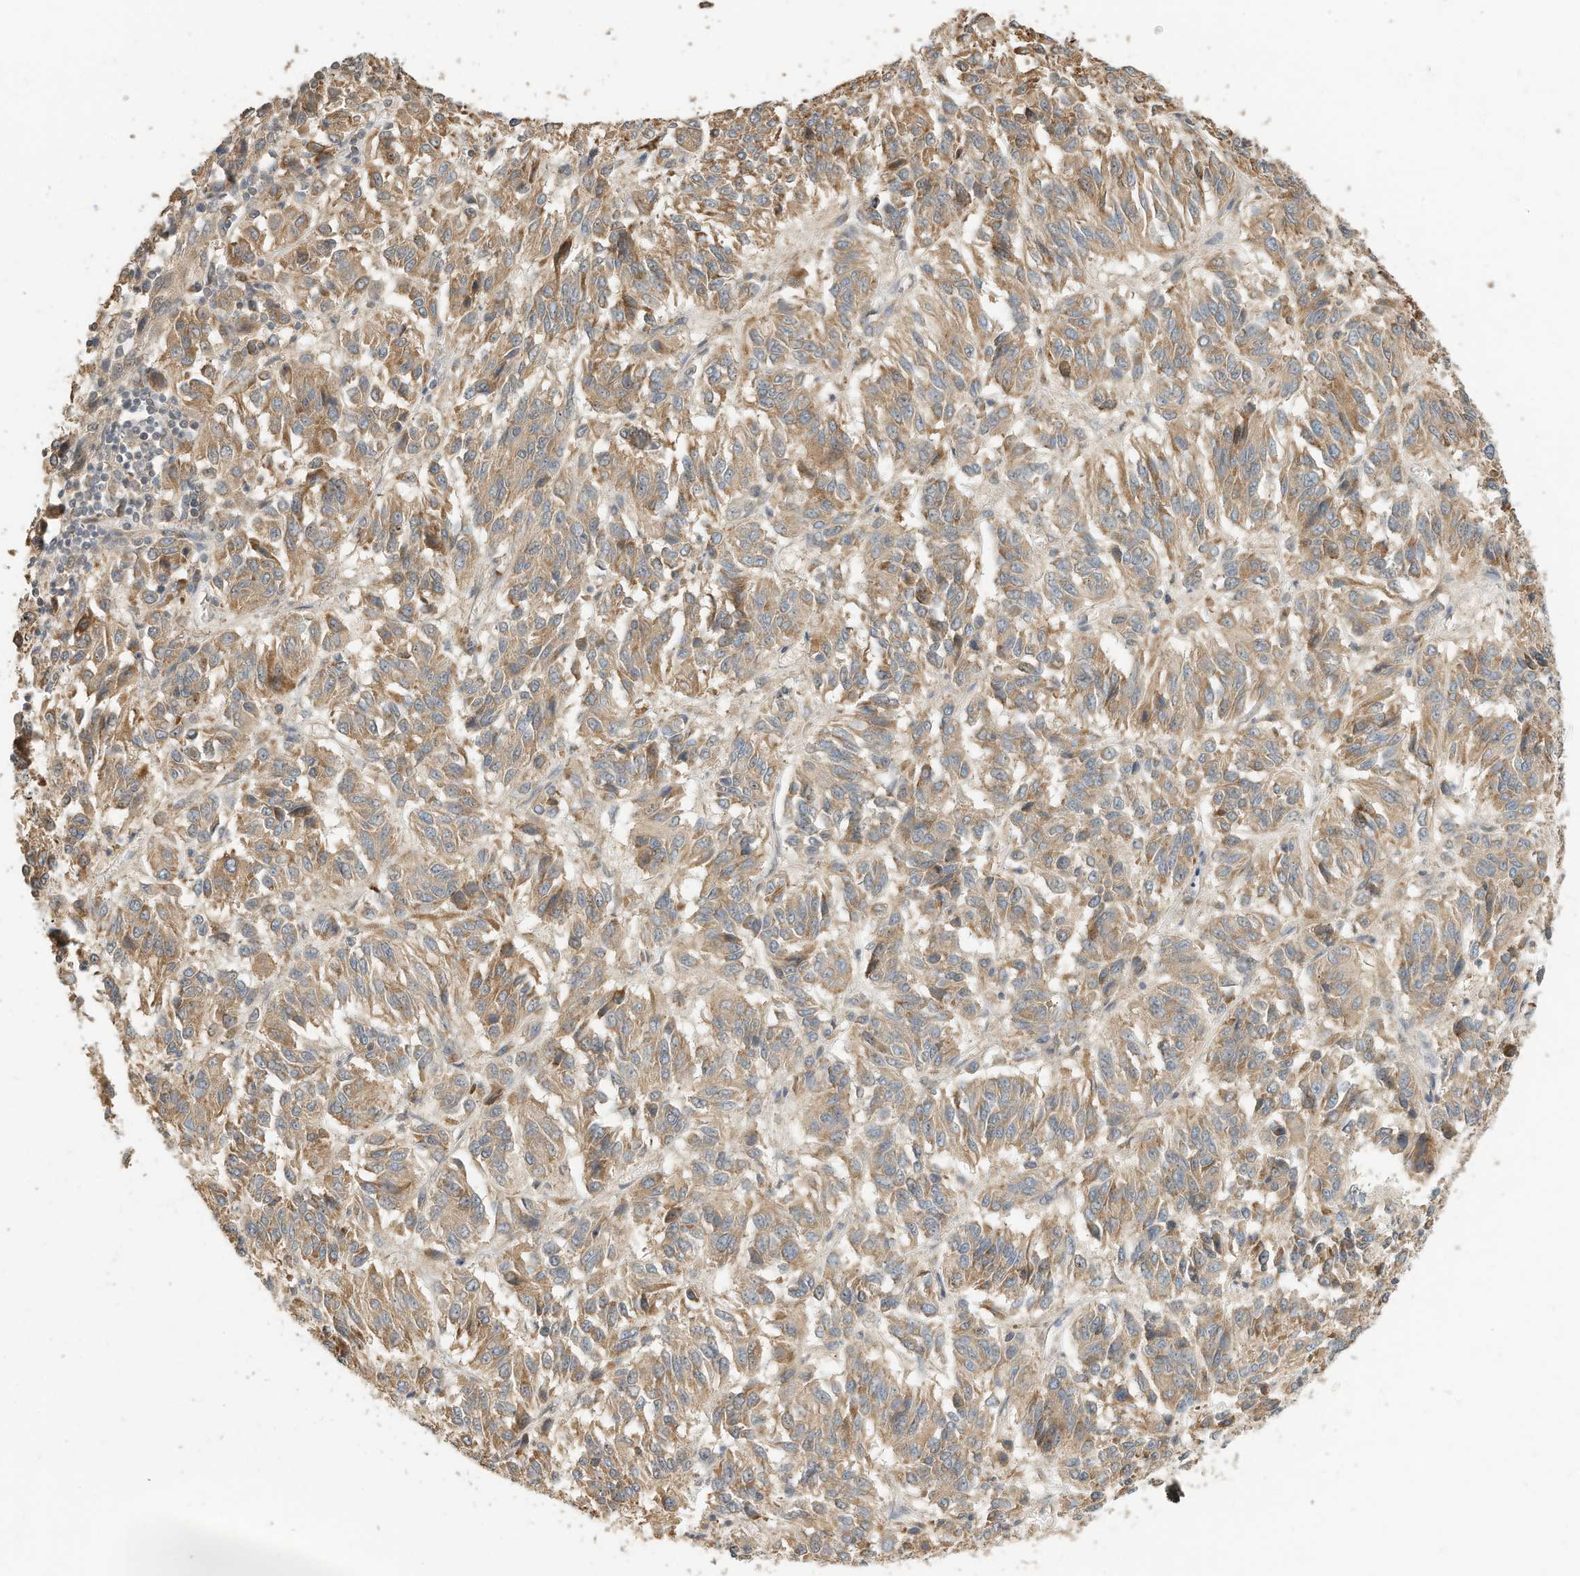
{"staining": {"intensity": "moderate", "quantity": ">75%", "location": "cytoplasmic/membranous"}, "tissue": "melanoma", "cell_type": "Tumor cells", "image_type": "cancer", "snomed": [{"axis": "morphology", "description": "Malignant melanoma, Metastatic site"}, {"axis": "topography", "description": "Lung"}], "caption": "Protein staining shows moderate cytoplasmic/membranous expression in approximately >75% of tumor cells in melanoma.", "gene": "OFD1", "patient": {"sex": "male", "age": 64}}